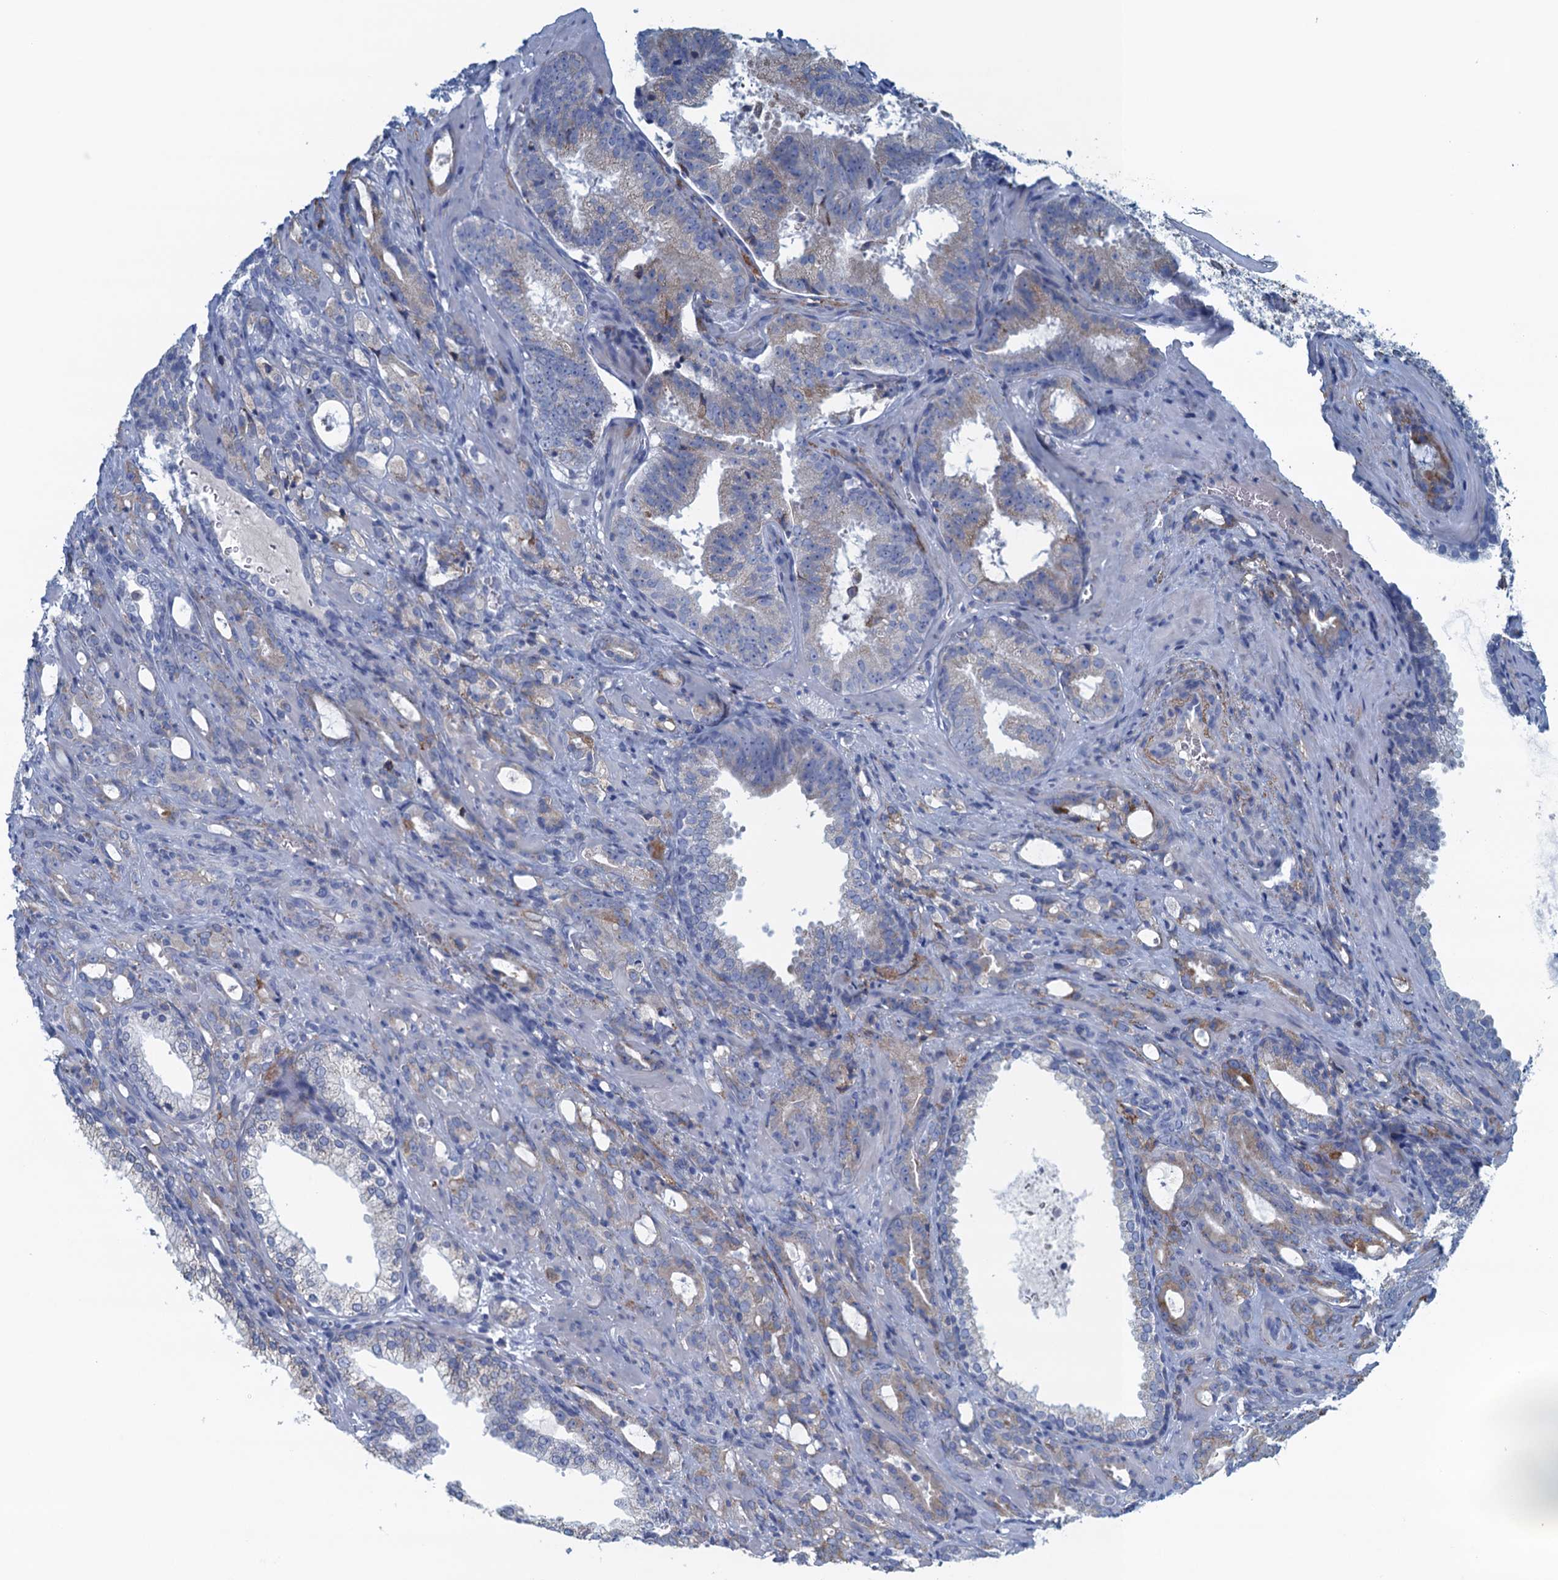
{"staining": {"intensity": "weak", "quantity": "<25%", "location": "cytoplasmic/membranous"}, "tissue": "prostate cancer", "cell_type": "Tumor cells", "image_type": "cancer", "snomed": [{"axis": "morphology", "description": "Adenocarcinoma, High grade"}, {"axis": "topography", "description": "Prostate"}], "caption": "This is a micrograph of immunohistochemistry staining of prostate cancer (high-grade adenocarcinoma), which shows no staining in tumor cells.", "gene": "C10orf88", "patient": {"sex": "male", "age": 72}}